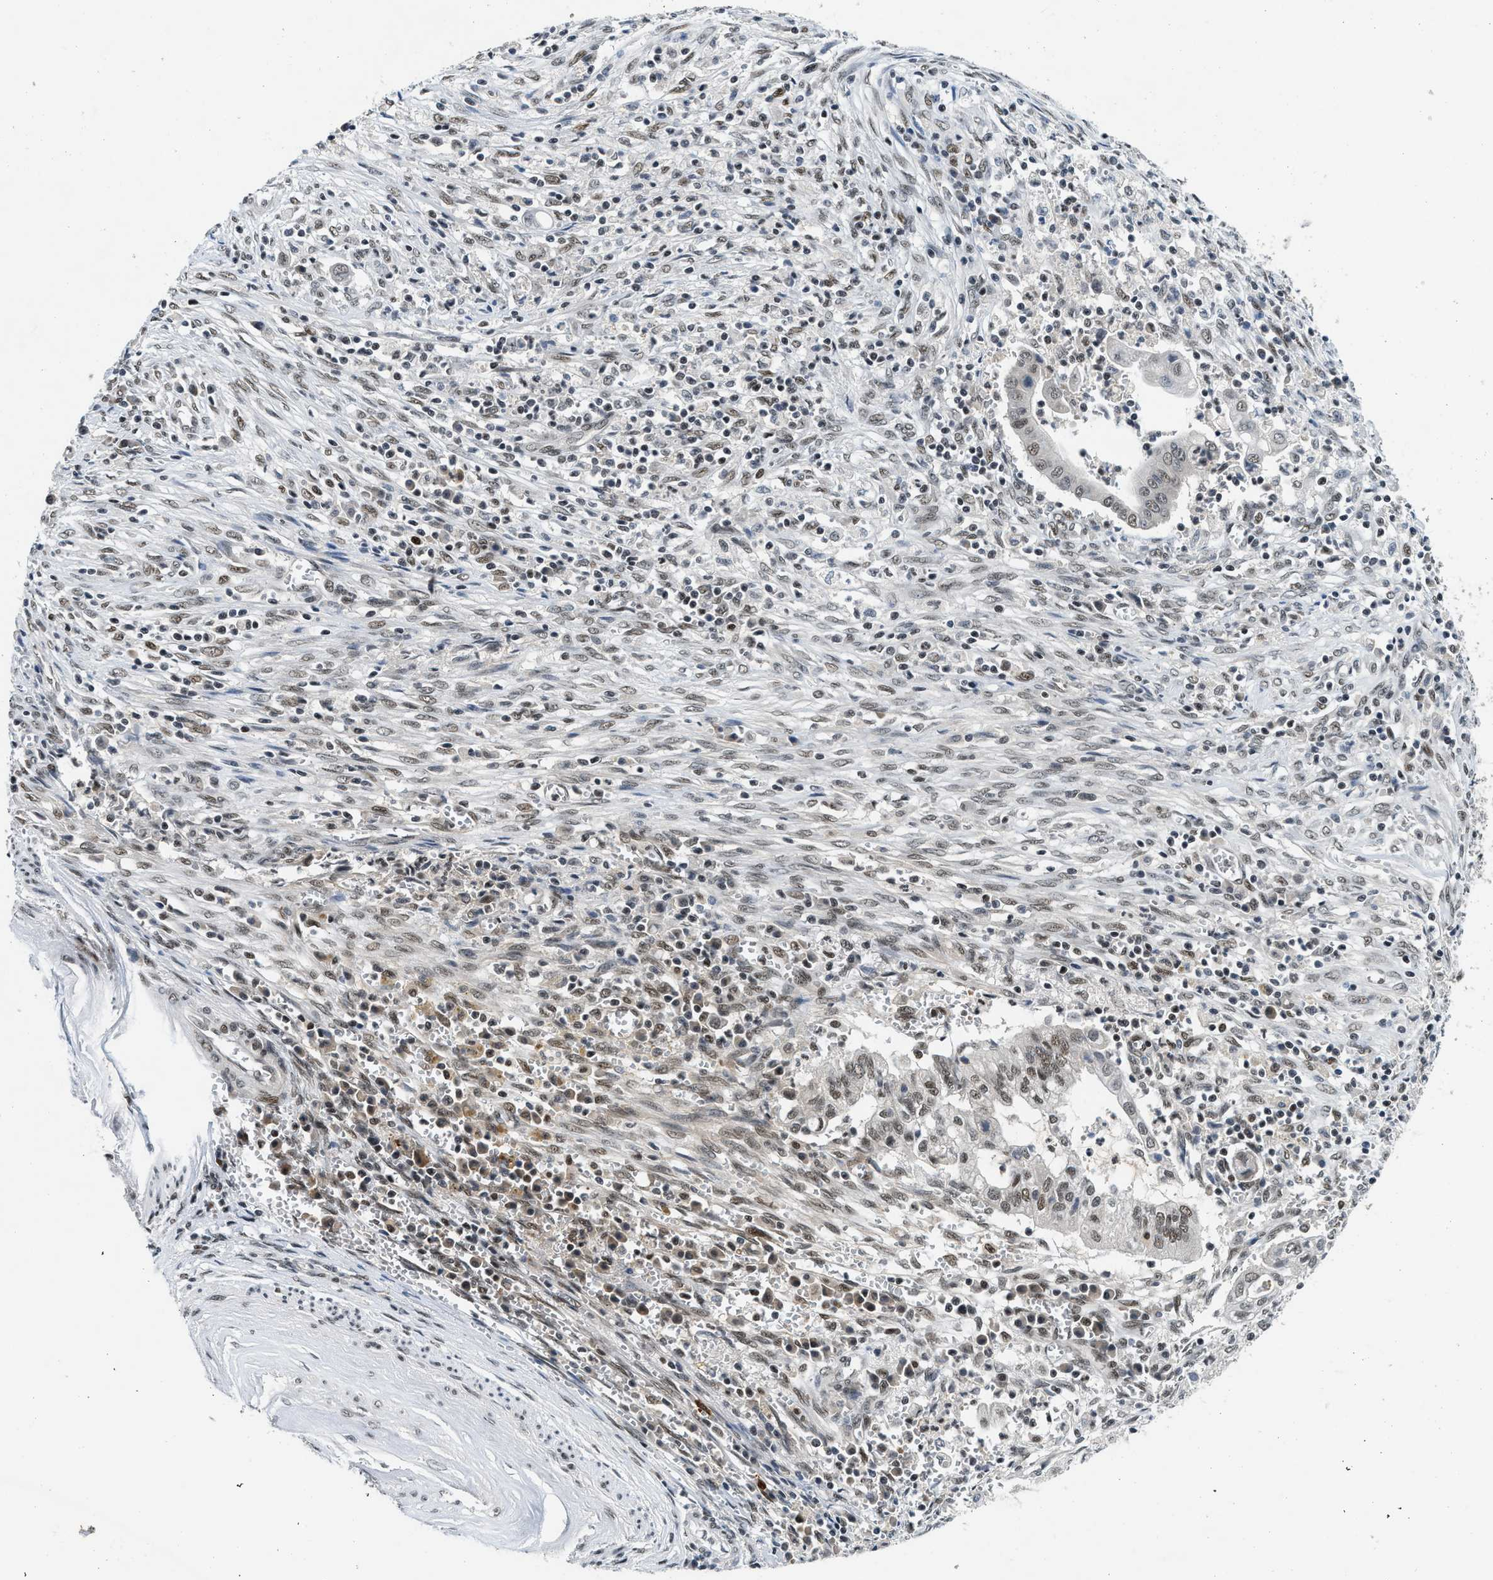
{"staining": {"intensity": "moderate", "quantity": "25%-75%", "location": "nuclear"}, "tissue": "cervical cancer", "cell_type": "Tumor cells", "image_type": "cancer", "snomed": [{"axis": "morphology", "description": "Adenocarcinoma, NOS"}, {"axis": "topography", "description": "Cervix"}], "caption": "Immunohistochemical staining of human cervical cancer (adenocarcinoma) shows moderate nuclear protein expression in approximately 25%-75% of tumor cells. (DAB (3,3'-diaminobenzidine) IHC, brown staining for protein, blue staining for nuclei).", "gene": "NCOA1", "patient": {"sex": "female", "age": 44}}